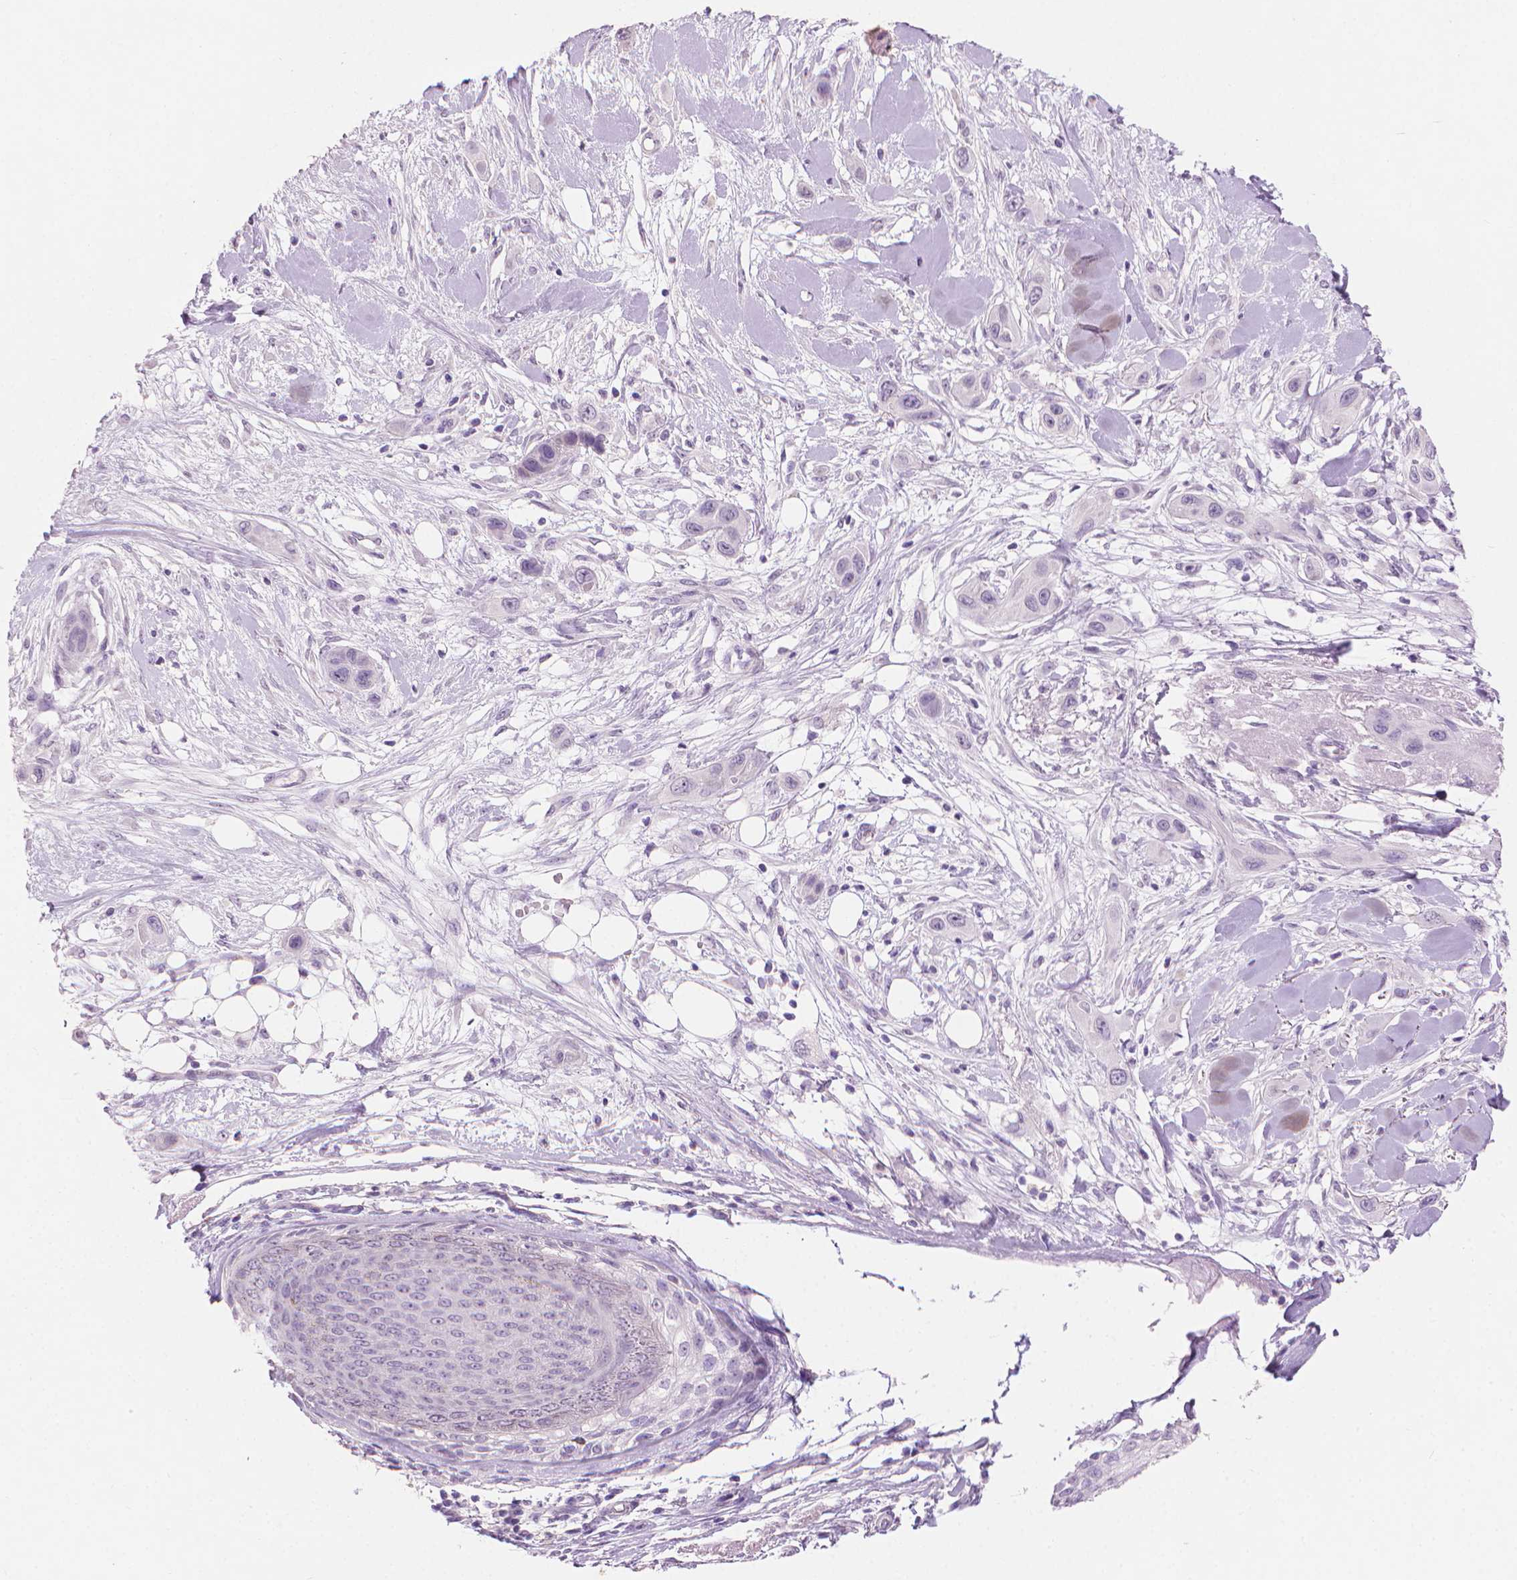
{"staining": {"intensity": "negative", "quantity": "none", "location": "none"}, "tissue": "skin cancer", "cell_type": "Tumor cells", "image_type": "cancer", "snomed": [{"axis": "morphology", "description": "Squamous cell carcinoma, NOS"}, {"axis": "topography", "description": "Skin"}], "caption": "Human skin cancer (squamous cell carcinoma) stained for a protein using immunohistochemistry displays no positivity in tumor cells.", "gene": "MLANA", "patient": {"sex": "male", "age": 79}}